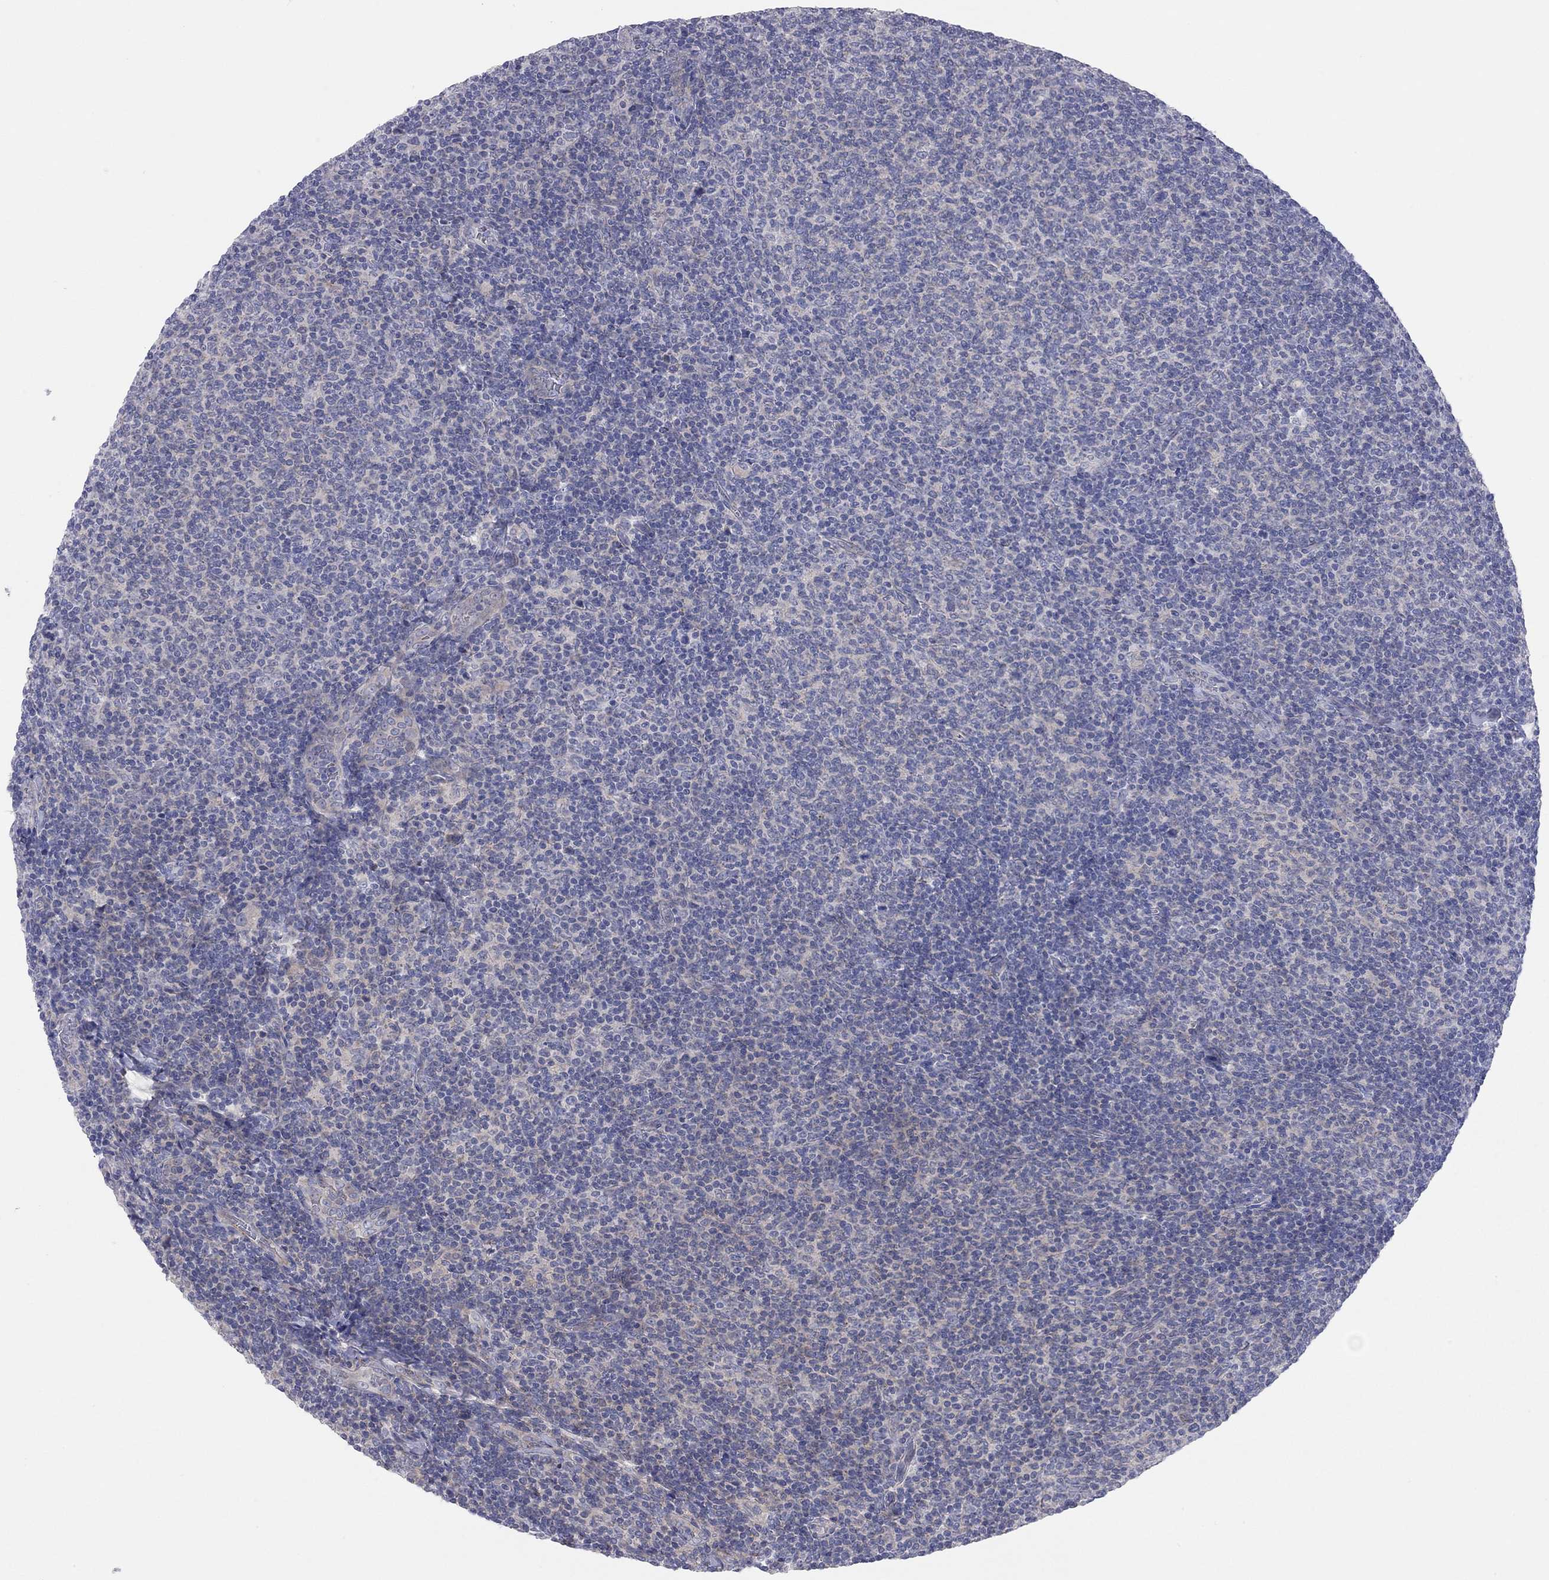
{"staining": {"intensity": "negative", "quantity": "none", "location": "none"}, "tissue": "lymphoma", "cell_type": "Tumor cells", "image_type": "cancer", "snomed": [{"axis": "morphology", "description": "Malignant lymphoma, non-Hodgkin's type, Low grade"}, {"axis": "topography", "description": "Lymph node"}], "caption": "Malignant lymphoma, non-Hodgkin's type (low-grade) was stained to show a protein in brown. There is no significant staining in tumor cells.", "gene": "KCNB1", "patient": {"sex": "male", "age": 52}}